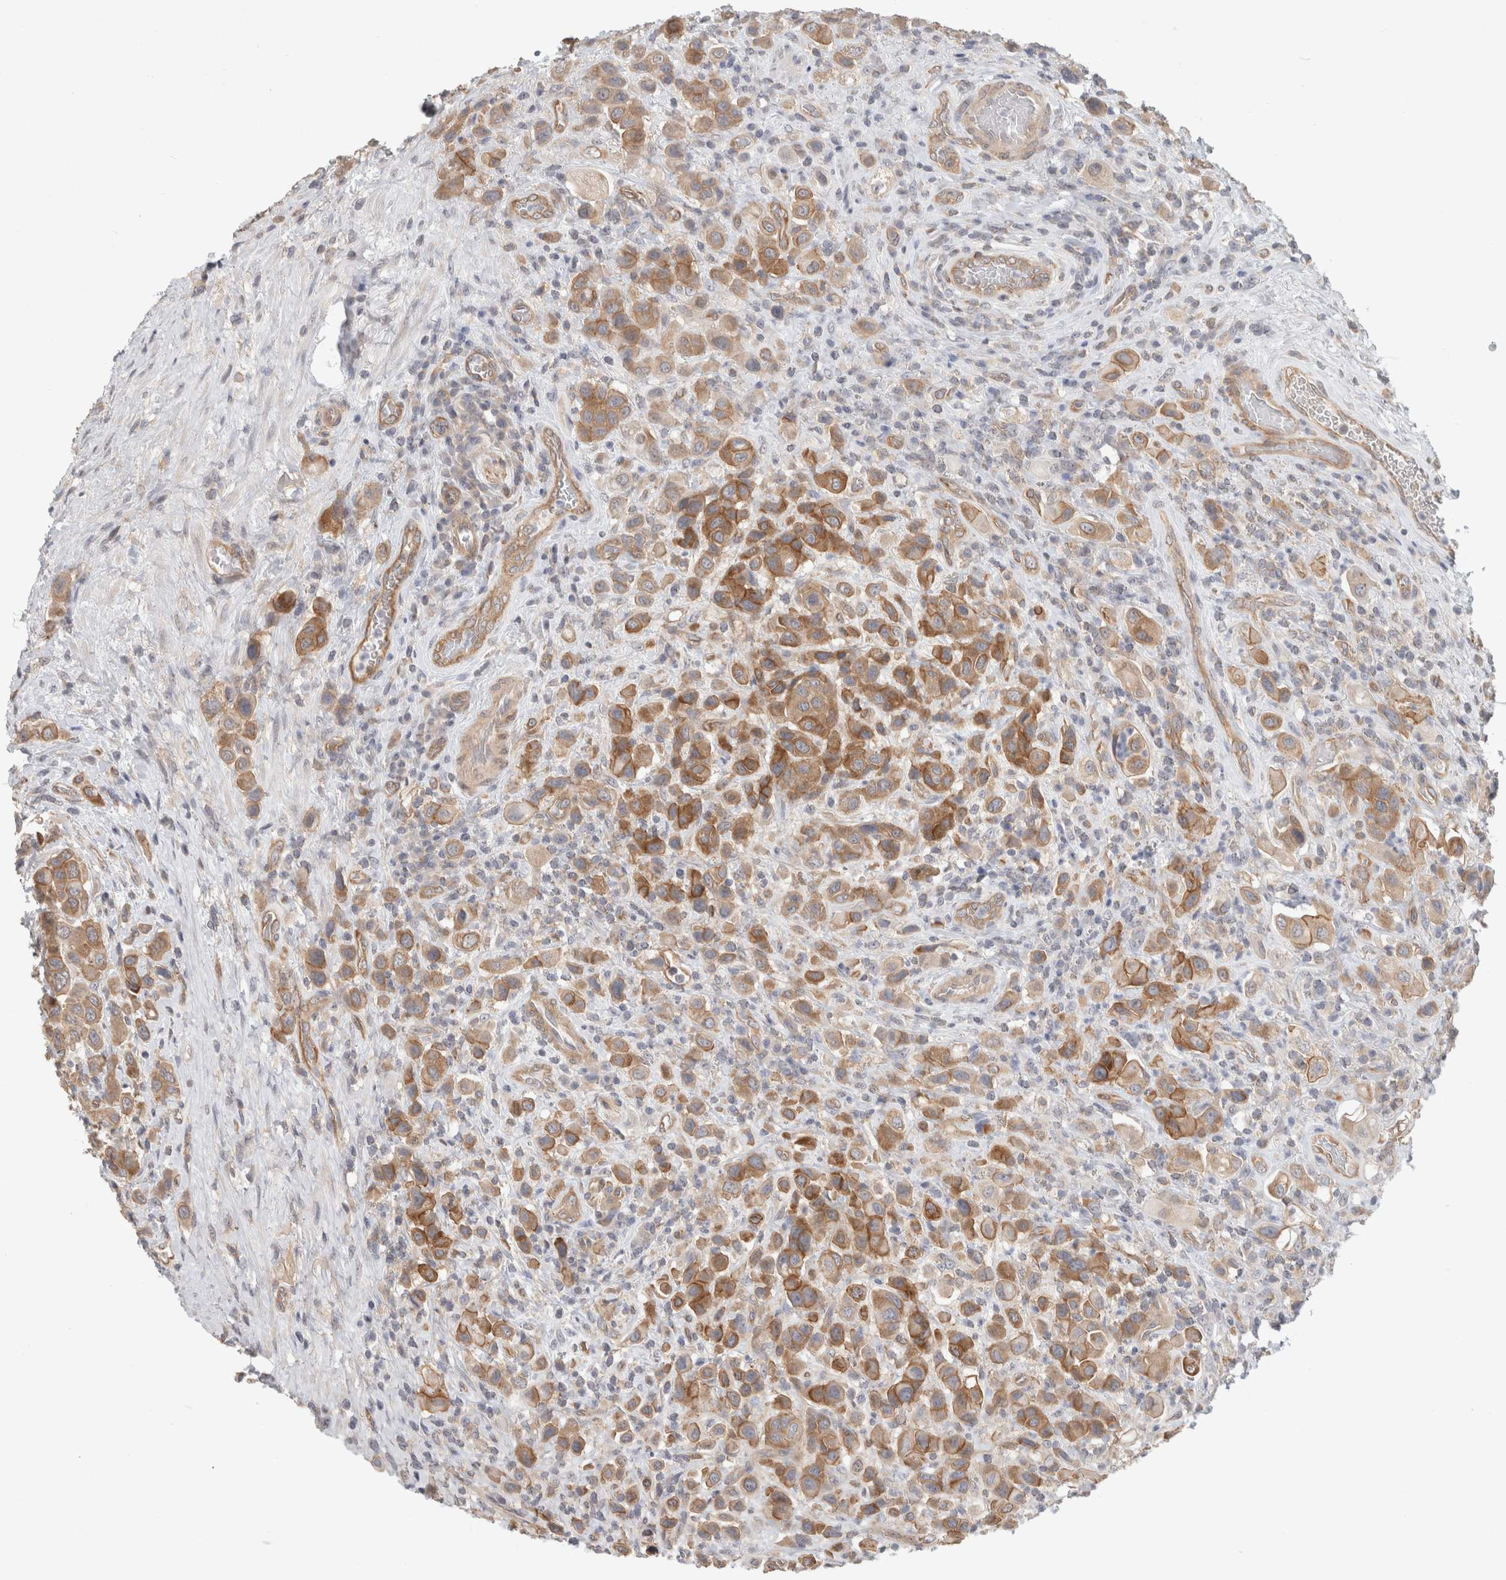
{"staining": {"intensity": "moderate", "quantity": ">75%", "location": "cytoplasmic/membranous"}, "tissue": "urothelial cancer", "cell_type": "Tumor cells", "image_type": "cancer", "snomed": [{"axis": "morphology", "description": "Urothelial carcinoma, High grade"}, {"axis": "topography", "description": "Urinary bladder"}], "caption": "IHC (DAB (3,3'-diaminobenzidine)) staining of urothelial carcinoma (high-grade) shows moderate cytoplasmic/membranous protein staining in about >75% of tumor cells.", "gene": "RASAL2", "patient": {"sex": "male", "age": 50}}